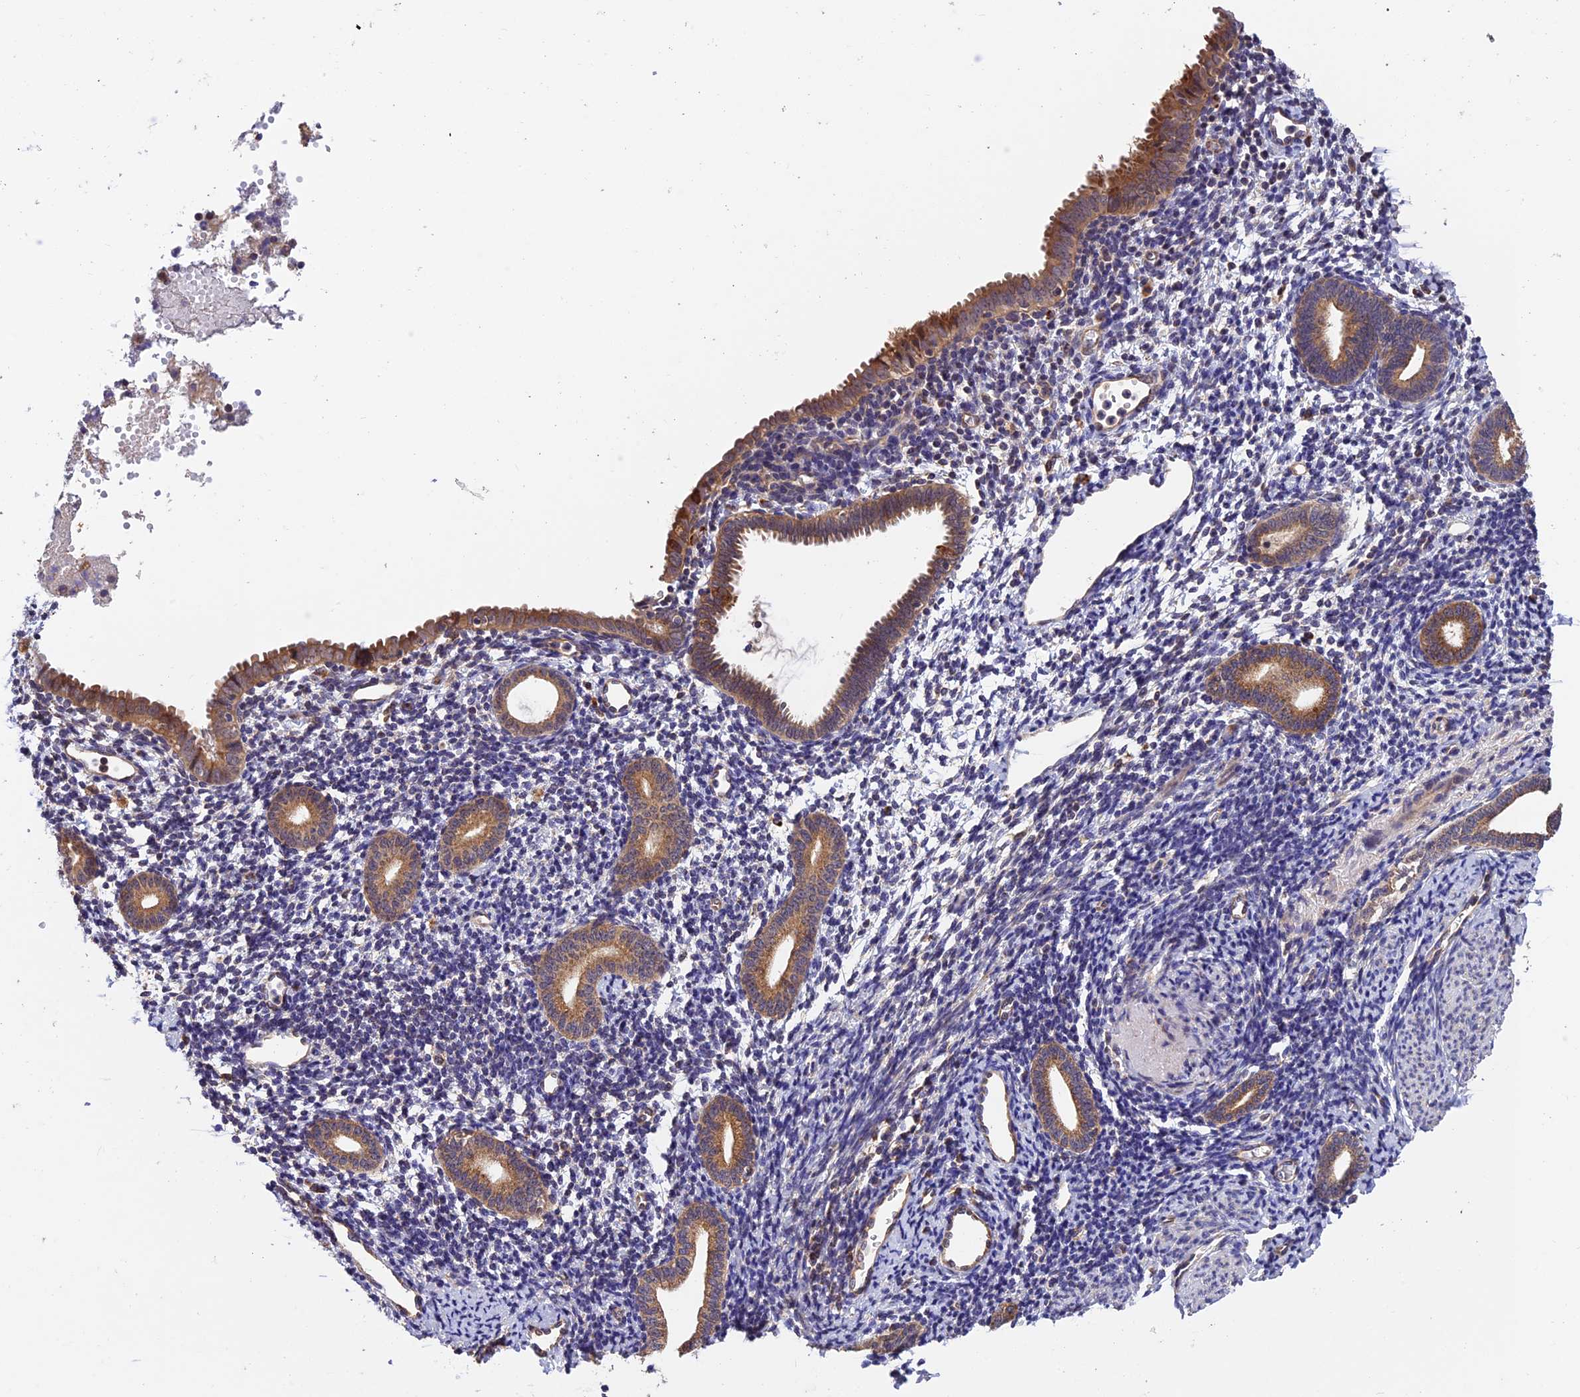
{"staining": {"intensity": "weak", "quantity": "<25%", "location": "cytoplasmic/membranous"}, "tissue": "endometrium", "cell_type": "Cells in endometrial stroma", "image_type": "normal", "snomed": [{"axis": "morphology", "description": "Normal tissue, NOS"}, {"axis": "topography", "description": "Endometrium"}], "caption": "Benign endometrium was stained to show a protein in brown. There is no significant positivity in cells in endometrial stroma. (DAB (3,3'-diaminobenzidine) IHC with hematoxylin counter stain).", "gene": "MNS1", "patient": {"sex": "female", "age": 56}}